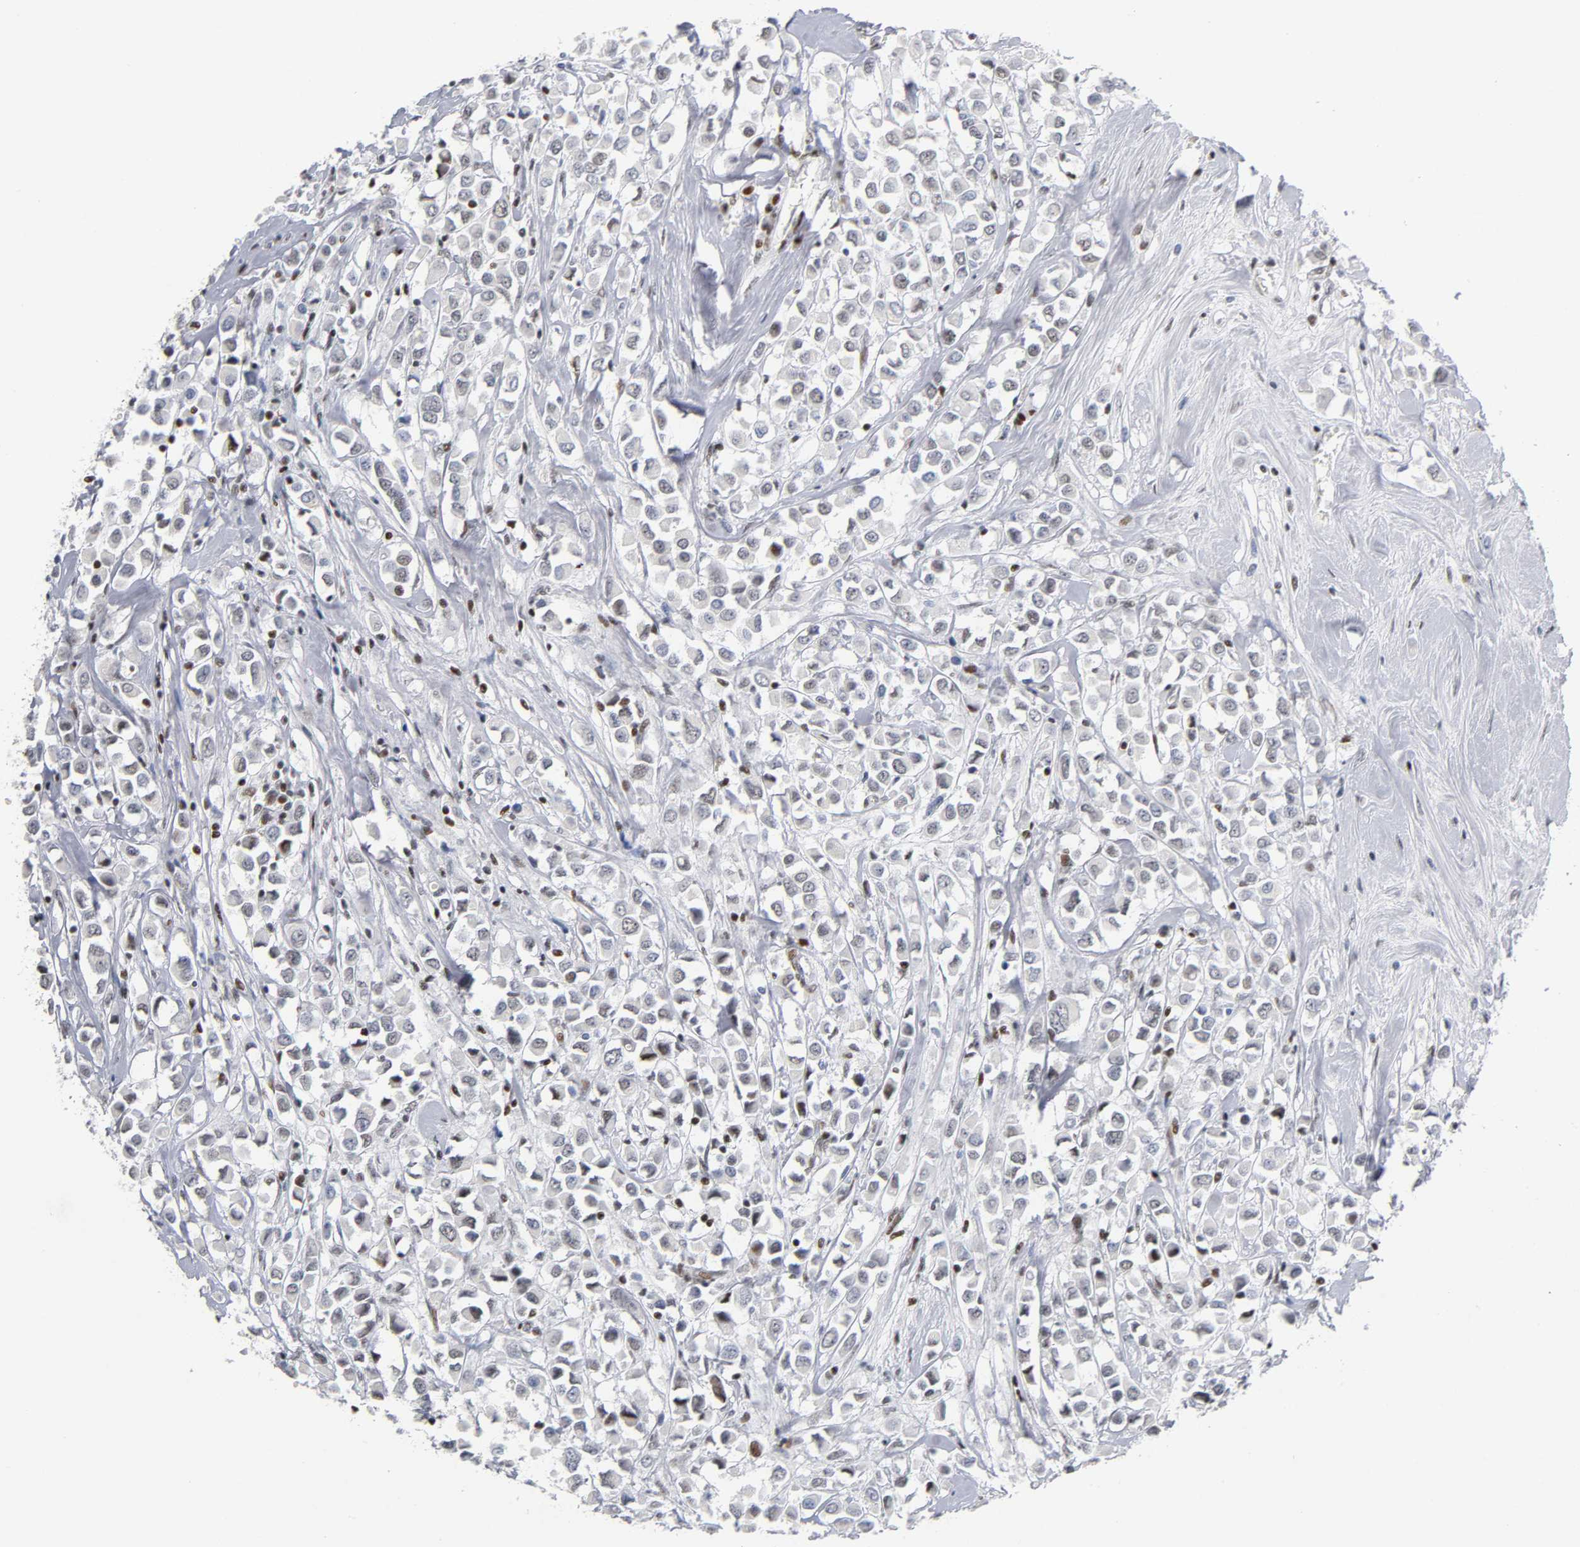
{"staining": {"intensity": "weak", "quantity": "<25%", "location": "nuclear"}, "tissue": "breast cancer", "cell_type": "Tumor cells", "image_type": "cancer", "snomed": [{"axis": "morphology", "description": "Duct carcinoma"}, {"axis": "topography", "description": "Breast"}], "caption": "Immunohistochemistry of breast cancer (infiltrating ductal carcinoma) shows no expression in tumor cells.", "gene": "SP3", "patient": {"sex": "female", "age": 61}}